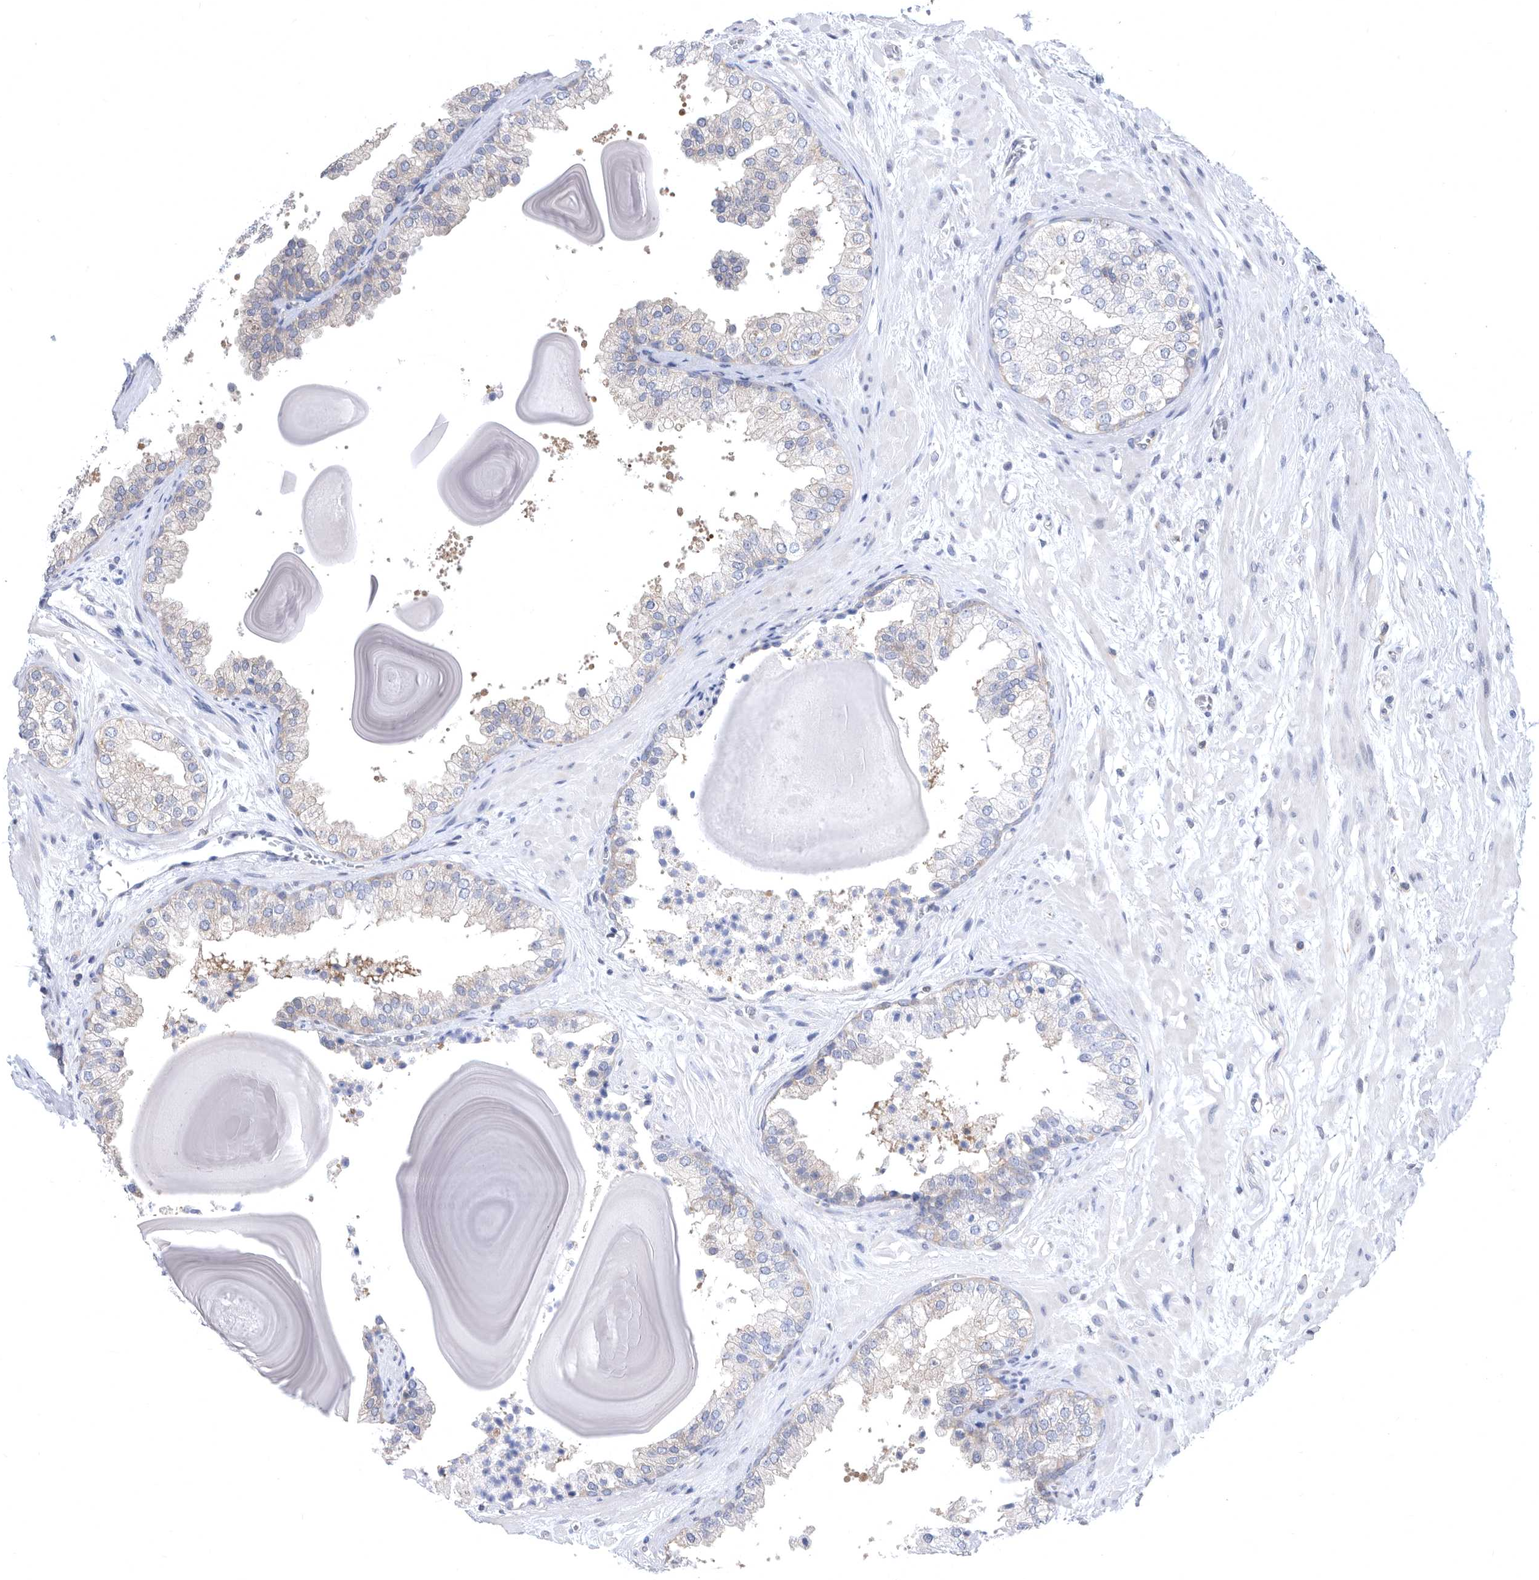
{"staining": {"intensity": "negative", "quantity": "none", "location": "none"}, "tissue": "prostate", "cell_type": "Glandular cells", "image_type": "normal", "snomed": [{"axis": "morphology", "description": "Normal tissue, NOS"}, {"axis": "topography", "description": "Prostate"}], "caption": "IHC of unremarkable human prostate demonstrates no expression in glandular cells.", "gene": "CCT4", "patient": {"sex": "male", "age": 48}}